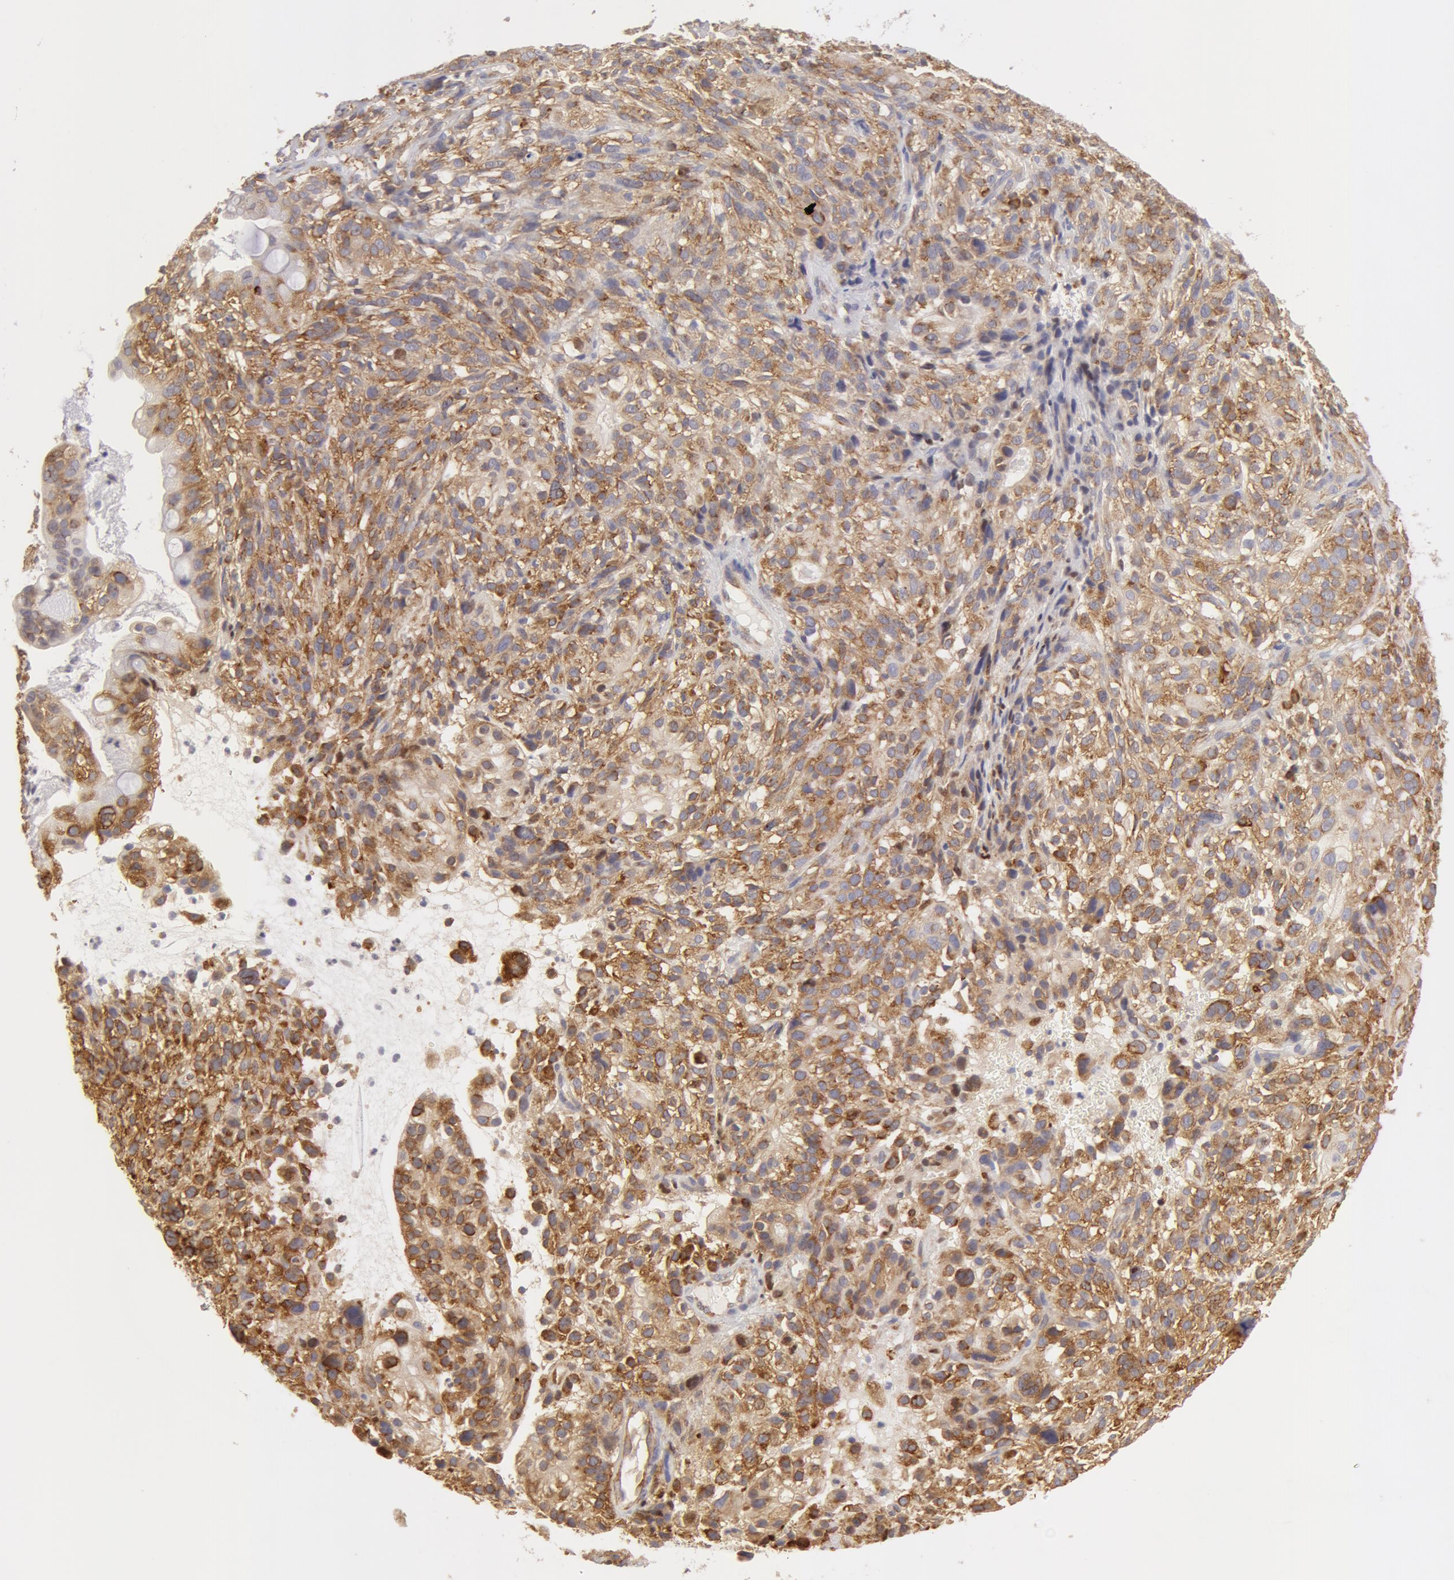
{"staining": {"intensity": "weak", "quantity": "25%-75%", "location": "cytoplasmic/membranous"}, "tissue": "cervical cancer", "cell_type": "Tumor cells", "image_type": "cancer", "snomed": [{"axis": "morphology", "description": "Adenocarcinoma, NOS"}, {"axis": "topography", "description": "Cervix"}], "caption": "IHC image of human cervical cancer (adenocarcinoma) stained for a protein (brown), which demonstrates low levels of weak cytoplasmic/membranous expression in about 25%-75% of tumor cells.", "gene": "DDX3Y", "patient": {"sex": "female", "age": 41}}